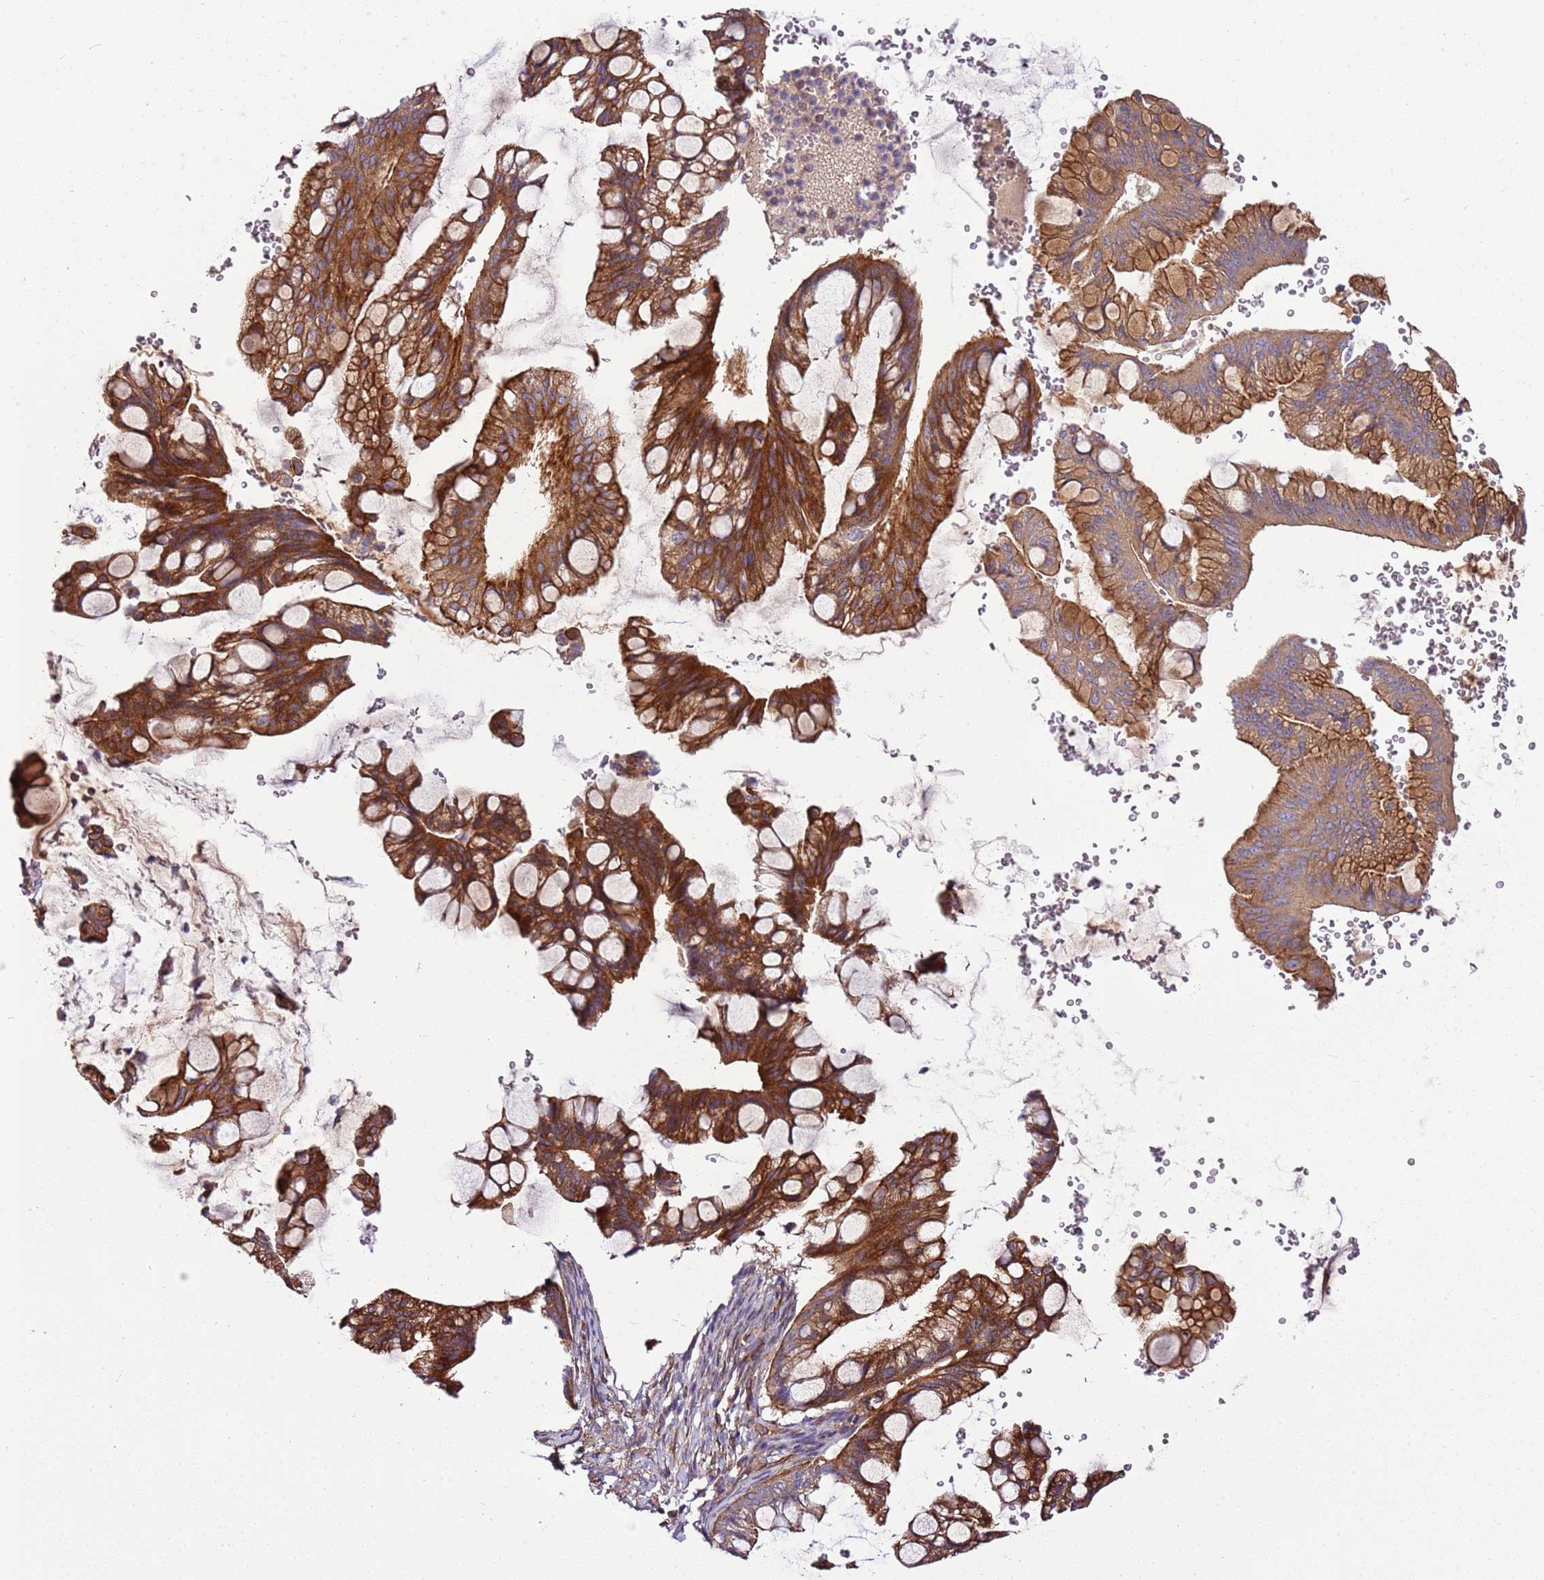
{"staining": {"intensity": "strong", "quantity": ">75%", "location": "cytoplasmic/membranous"}, "tissue": "ovarian cancer", "cell_type": "Tumor cells", "image_type": "cancer", "snomed": [{"axis": "morphology", "description": "Cystadenocarcinoma, mucinous, NOS"}, {"axis": "topography", "description": "Ovary"}], "caption": "A histopathology image showing strong cytoplasmic/membranous expression in approximately >75% of tumor cells in ovarian cancer (mucinous cystadenocarcinoma), as visualized by brown immunohistochemical staining.", "gene": "GNL1", "patient": {"sex": "female", "age": 73}}